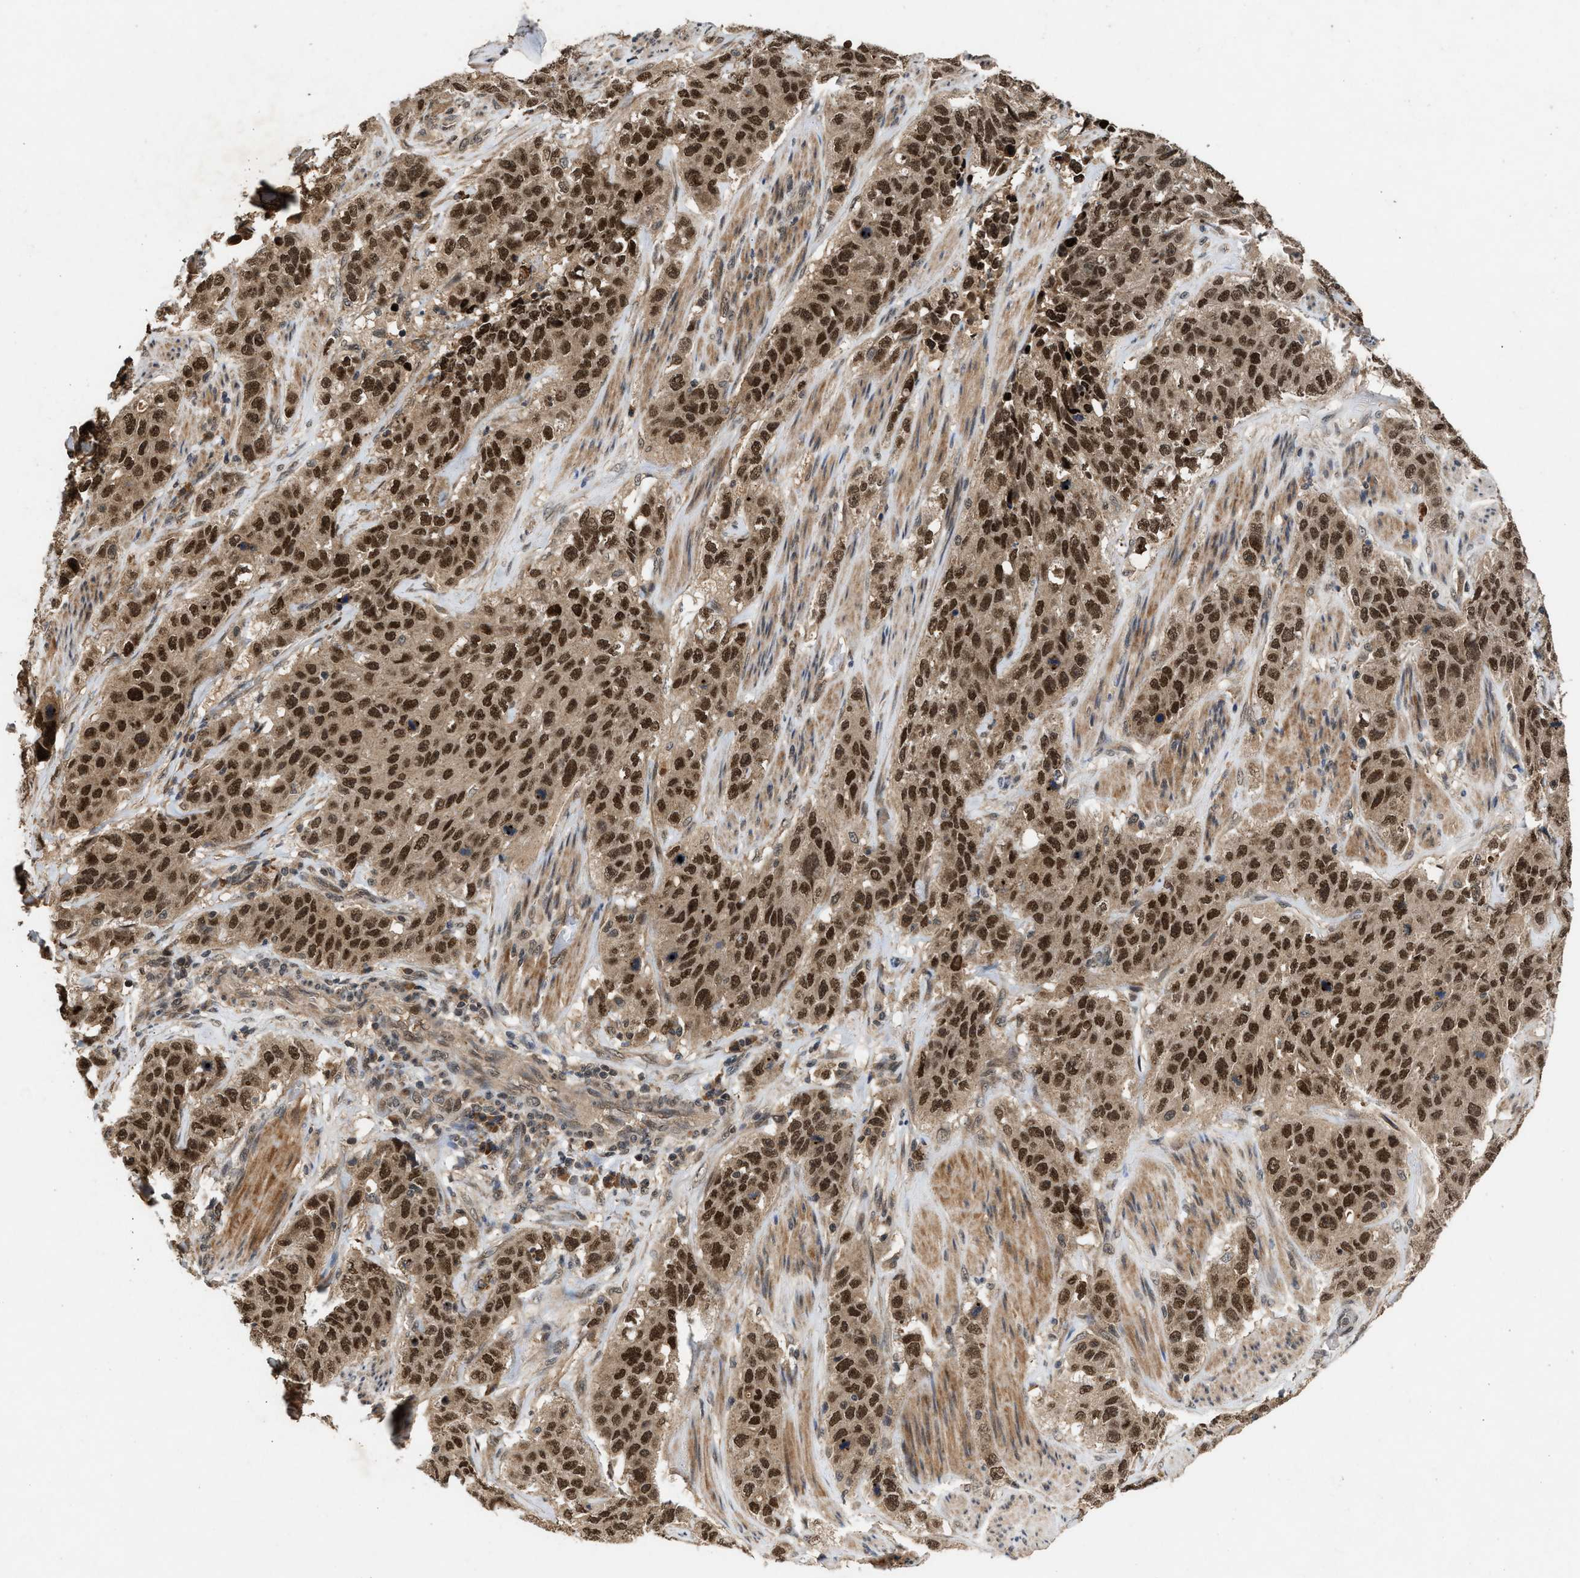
{"staining": {"intensity": "strong", "quantity": ">75%", "location": "cytoplasmic/membranous,nuclear"}, "tissue": "stomach cancer", "cell_type": "Tumor cells", "image_type": "cancer", "snomed": [{"axis": "morphology", "description": "Adenocarcinoma, NOS"}, {"axis": "topography", "description": "Stomach"}], "caption": "A high-resolution histopathology image shows immunohistochemistry staining of stomach adenocarcinoma, which reveals strong cytoplasmic/membranous and nuclear positivity in about >75% of tumor cells.", "gene": "RUSC2", "patient": {"sex": "male", "age": 48}}